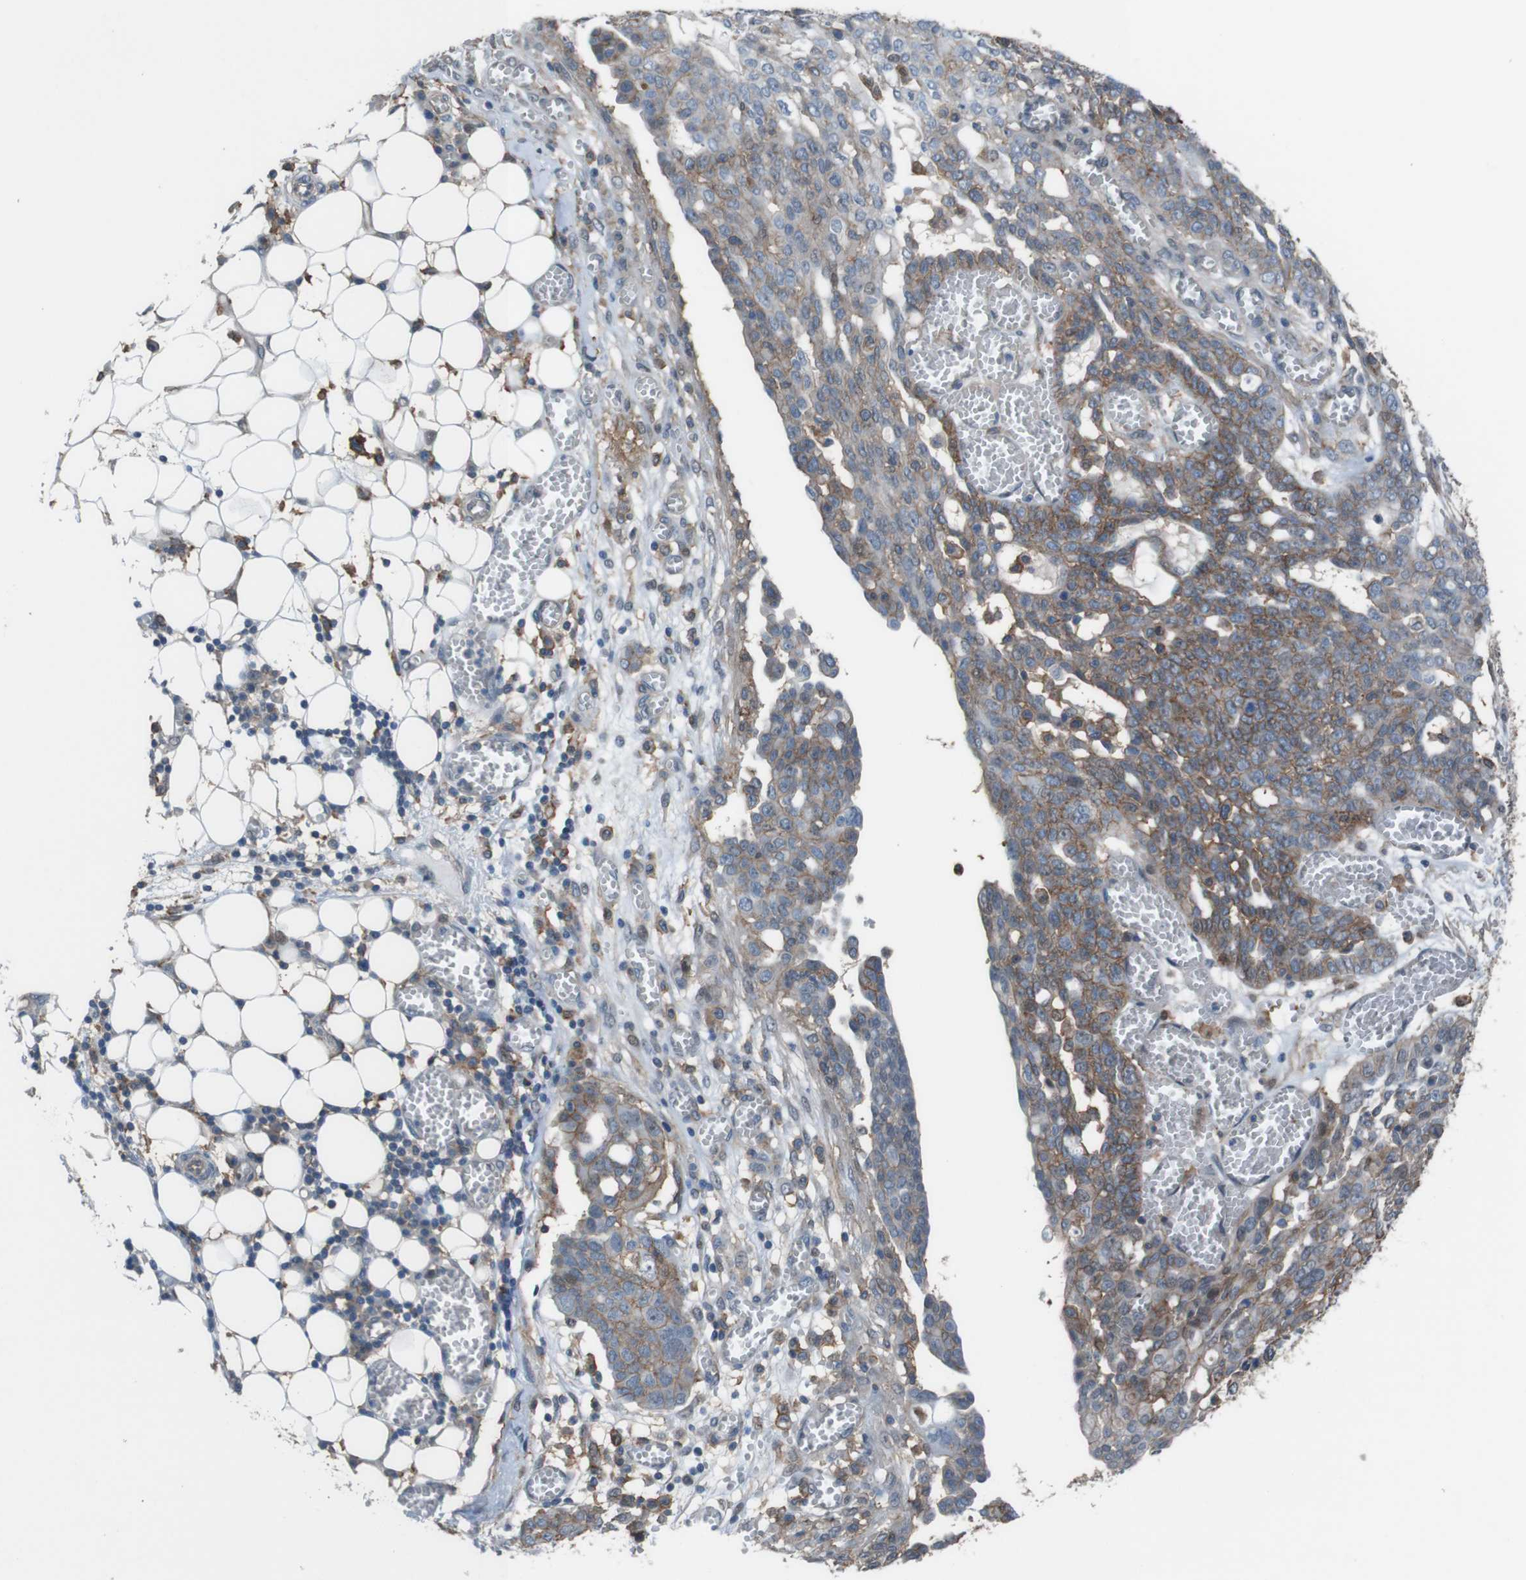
{"staining": {"intensity": "weak", "quantity": "25%-75%", "location": "cytoplasmic/membranous"}, "tissue": "ovarian cancer", "cell_type": "Tumor cells", "image_type": "cancer", "snomed": [{"axis": "morphology", "description": "Cystadenocarcinoma, serous, NOS"}, {"axis": "topography", "description": "Soft tissue"}, {"axis": "topography", "description": "Ovary"}], "caption": "Weak cytoplasmic/membranous staining is present in about 25%-75% of tumor cells in ovarian cancer. The protein of interest is shown in brown color, while the nuclei are stained blue.", "gene": "ATP2B1", "patient": {"sex": "female", "age": 57}}